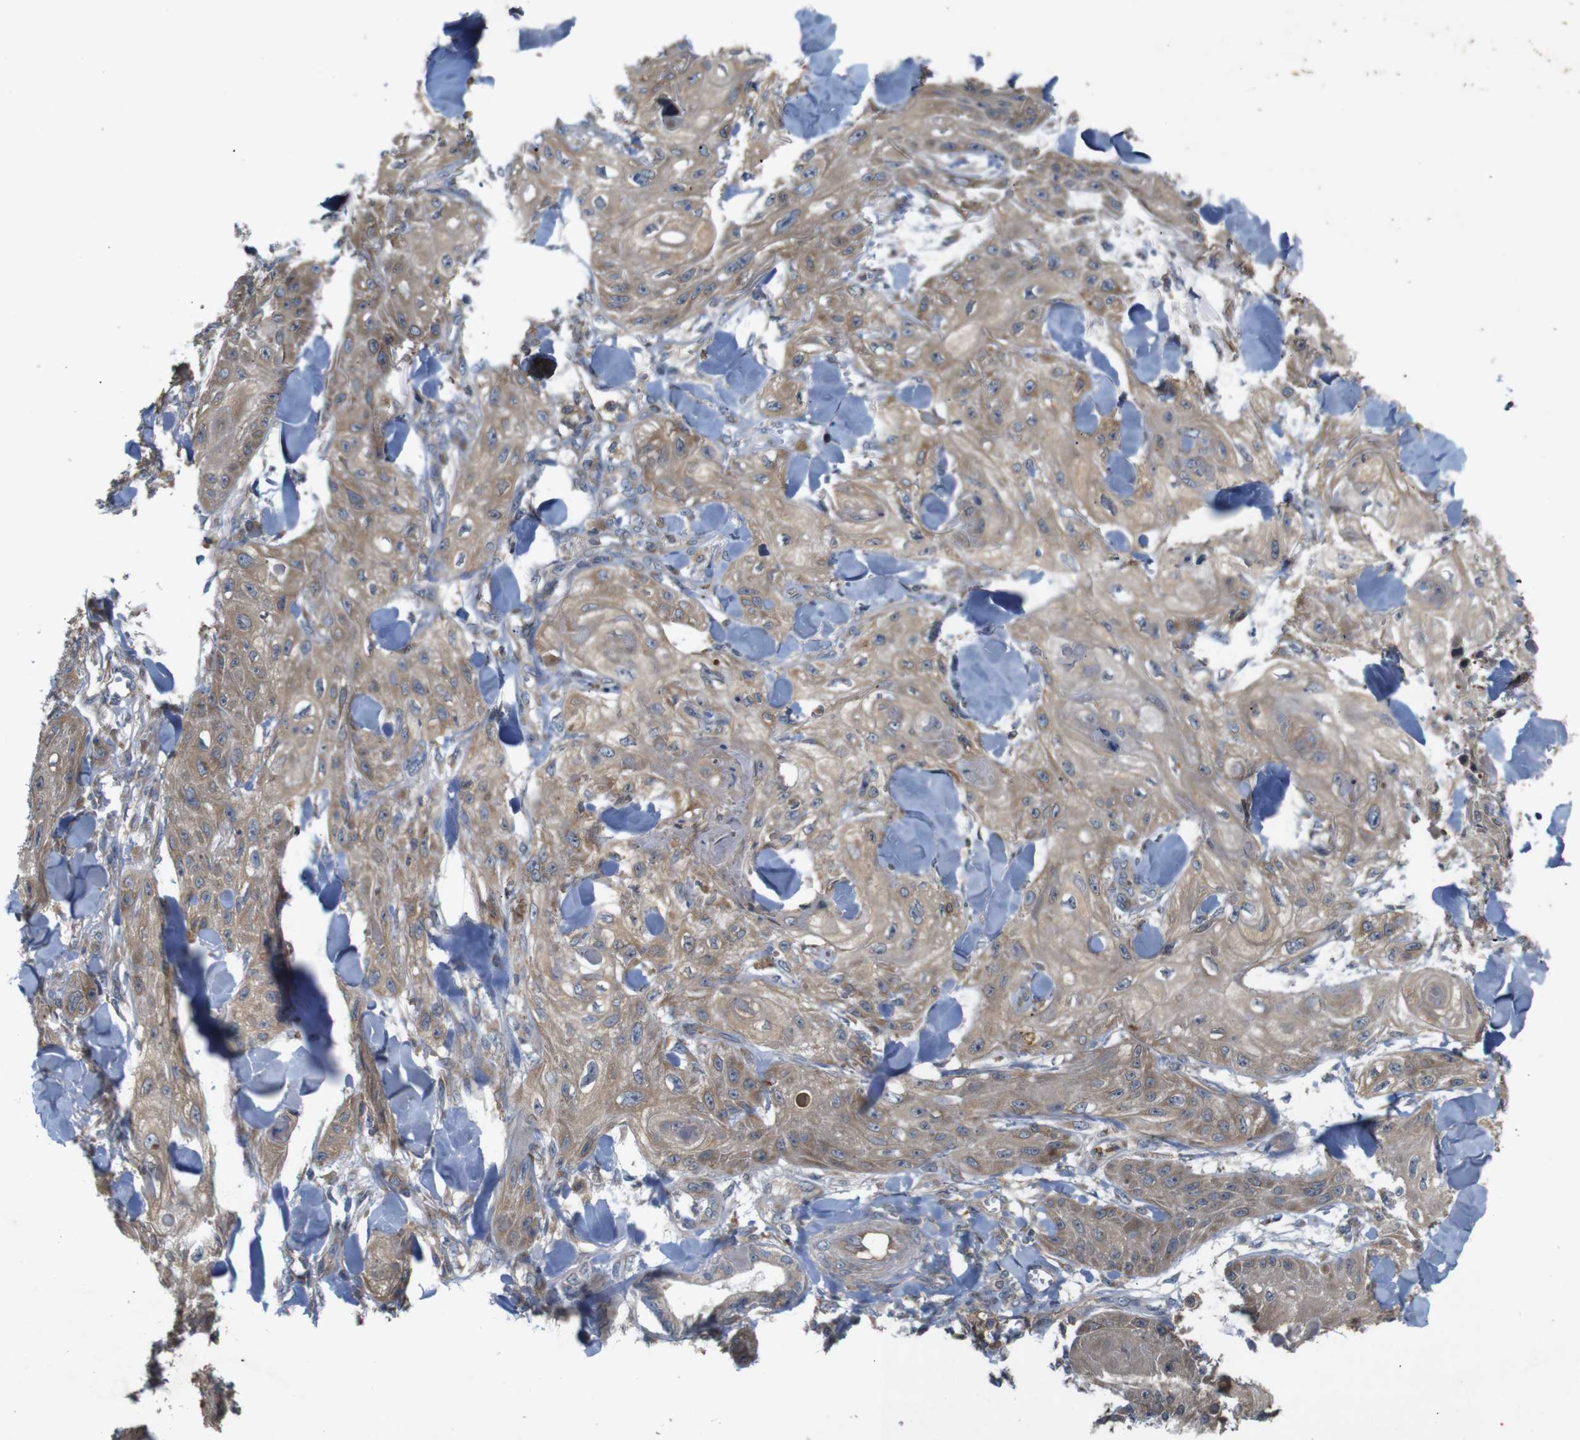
{"staining": {"intensity": "moderate", "quantity": ">75%", "location": "cytoplasmic/membranous"}, "tissue": "skin cancer", "cell_type": "Tumor cells", "image_type": "cancer", "snomed": [{"axis": "morphology", "description": "Squamous cell carcinoma, NOS"}, {"axis": "topography", "description": "Skin"}], "caption": "High-power microscopy captured an IHC histopathology image of squamous cell carcinoma (skin), revealing moderate cytoplasmic/membranous expression in about >75% of tumor cells. The protein is shown in brown color, while the nuclei are stained blue.", "gene": "PTPN1", "patient": {"sex": "male", "age": 74}}